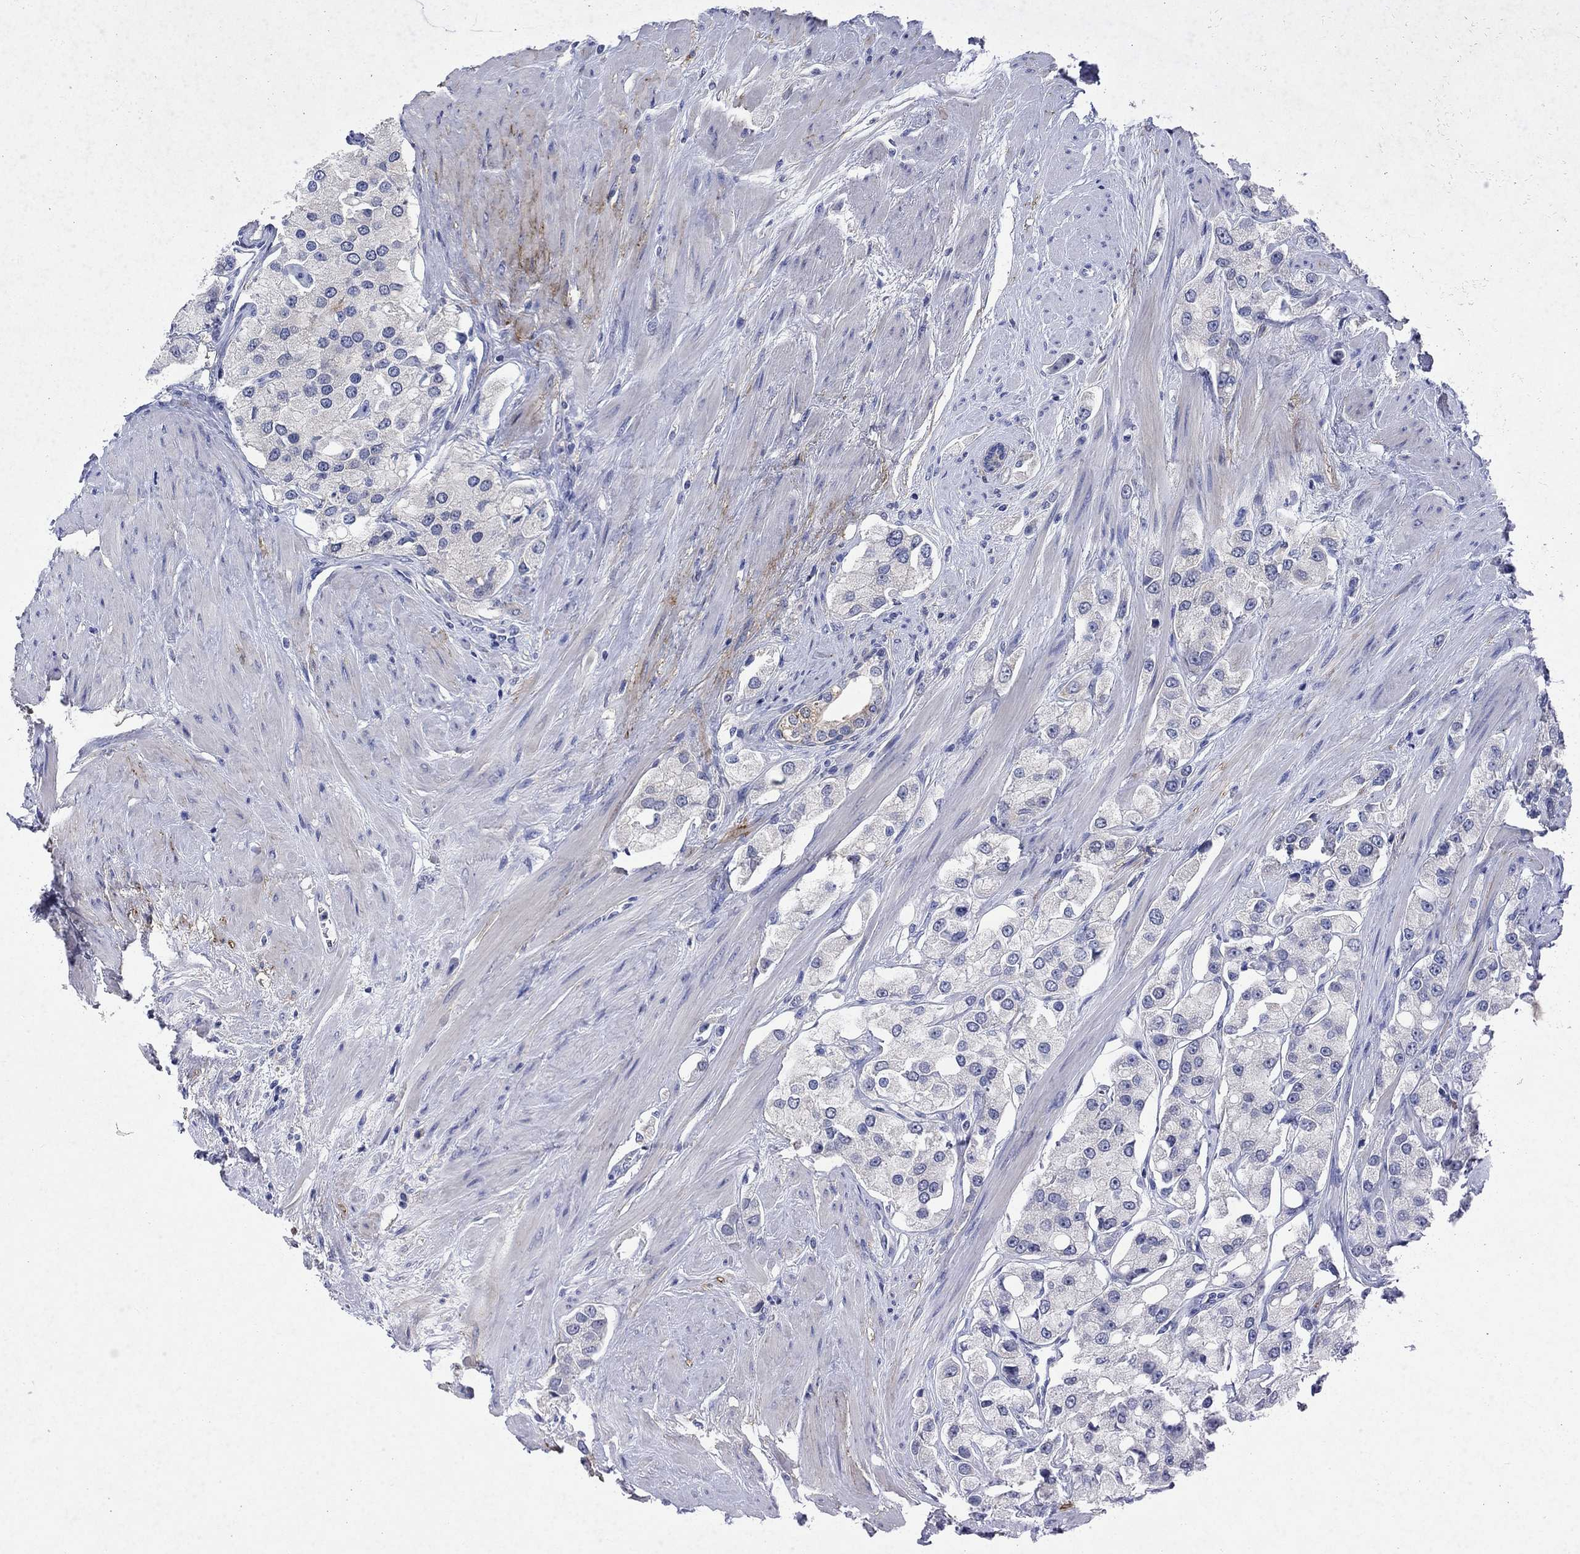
{"staining": {"intensity": "negative", "quantity": "none", "location": "none"}, "tissue": "prostate cancer", "cell_type": "Tumor cells", "image_type": "cancer", "snomed": [{"axis": "morphology", "description": "Adenocarcinoma, NOS"}, {"axis": "topography", "description": "Prostate and seminal vesicle, NOS"}, {"axis": "topography", "description": "Prostate"}], "caption": "A photomicrograph of adenocarcinoma (prostate) stained for a protein demonstrates no brown staining in tumor cells. (Brightfield microscopy of DAB (3,3'-diaminobenzidine) IHC at high magnification).", "gene": "ENPP6", "patient": {"sex": "male", "age": 64}}